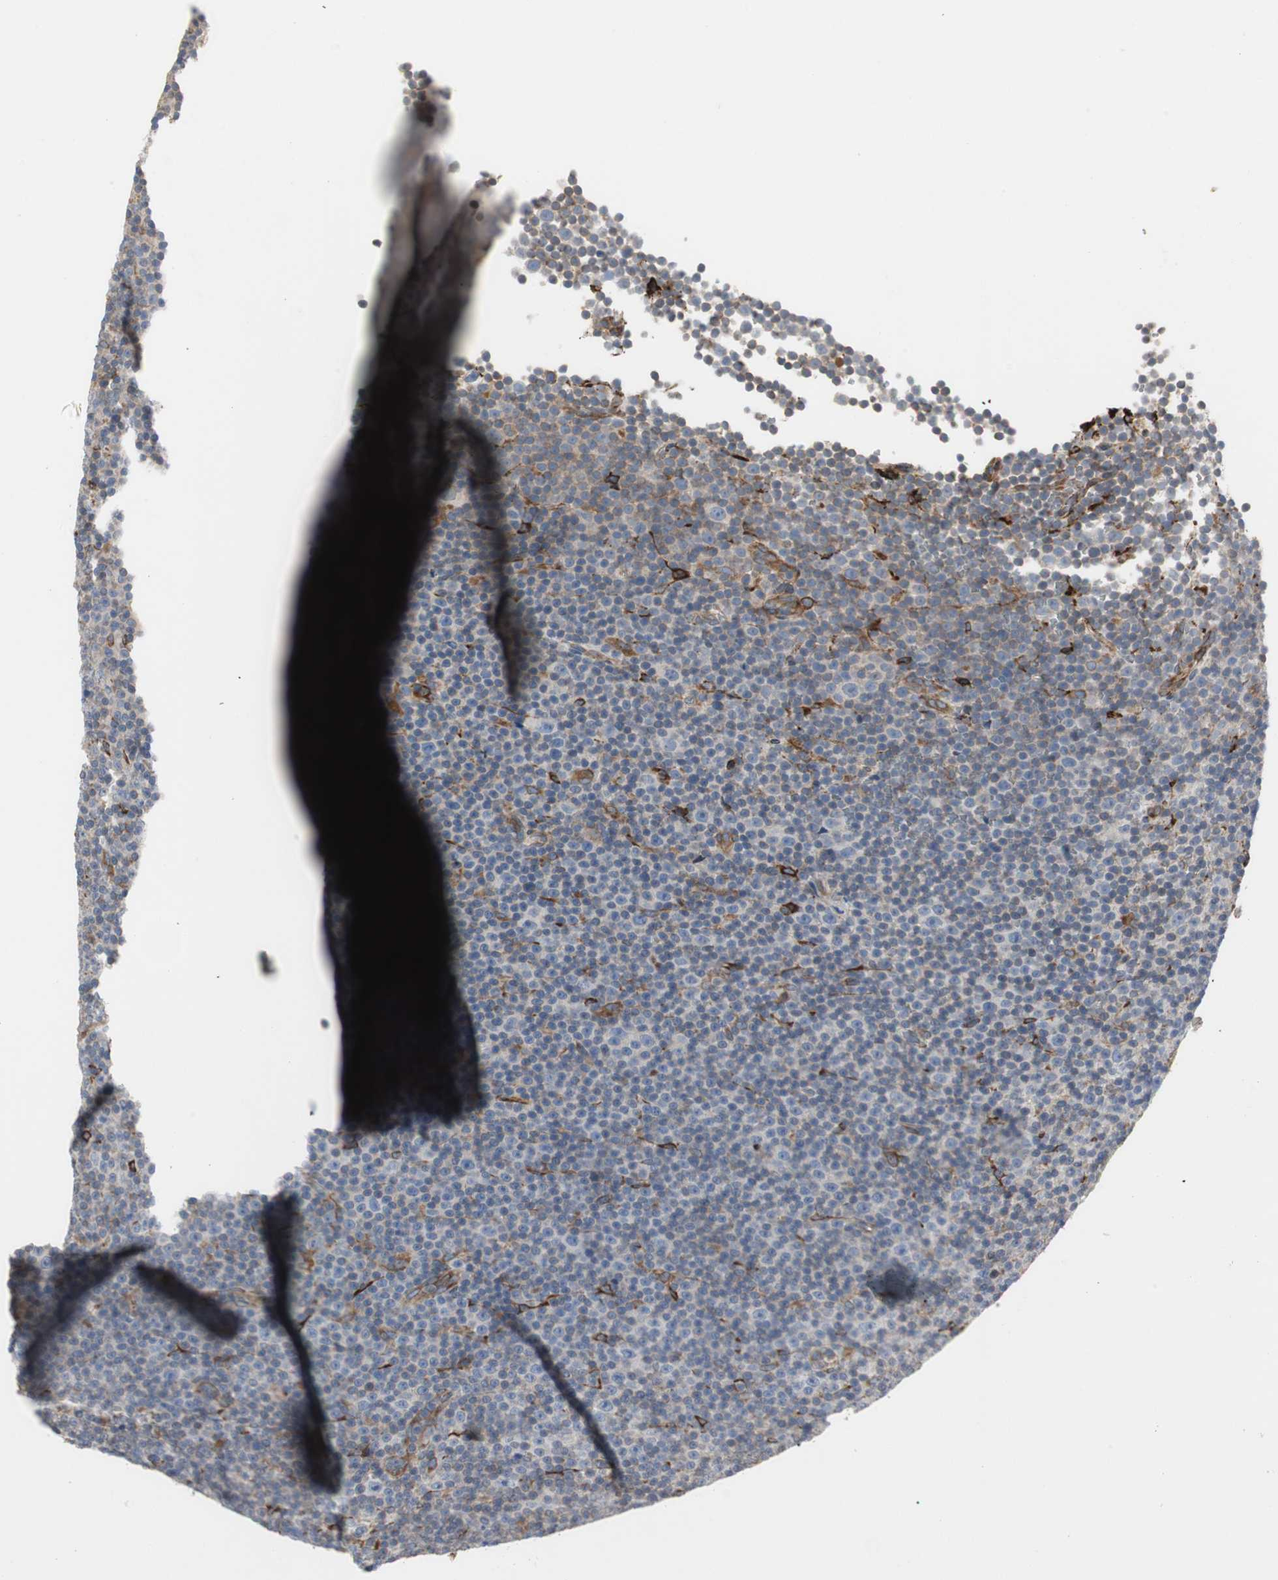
{"staining": {"intensity": "weak", "quantity": "25%-75%", "location": "cytoplasmic/membranous"}, "tissue": "lymphoma", "cell_type": "Tumor cells", "image_type": "cancer", "snomed": [{"axis": "morphology", "description": "Malignant lymphoma, non-Hodgkin's type, Low grade"}, {"axis": "topography", "description": "Lymph node"}], "caption": "Malignant lymphoma, non-Hodgkin's type (low-grade) tissue shows weak cytoplasmic/membranous positivity in about 25%-75% of tumor cells, visualized by immunohistochemistry.", "gene": "H6PD", "patient": {"sex": "female", "age": 67}}